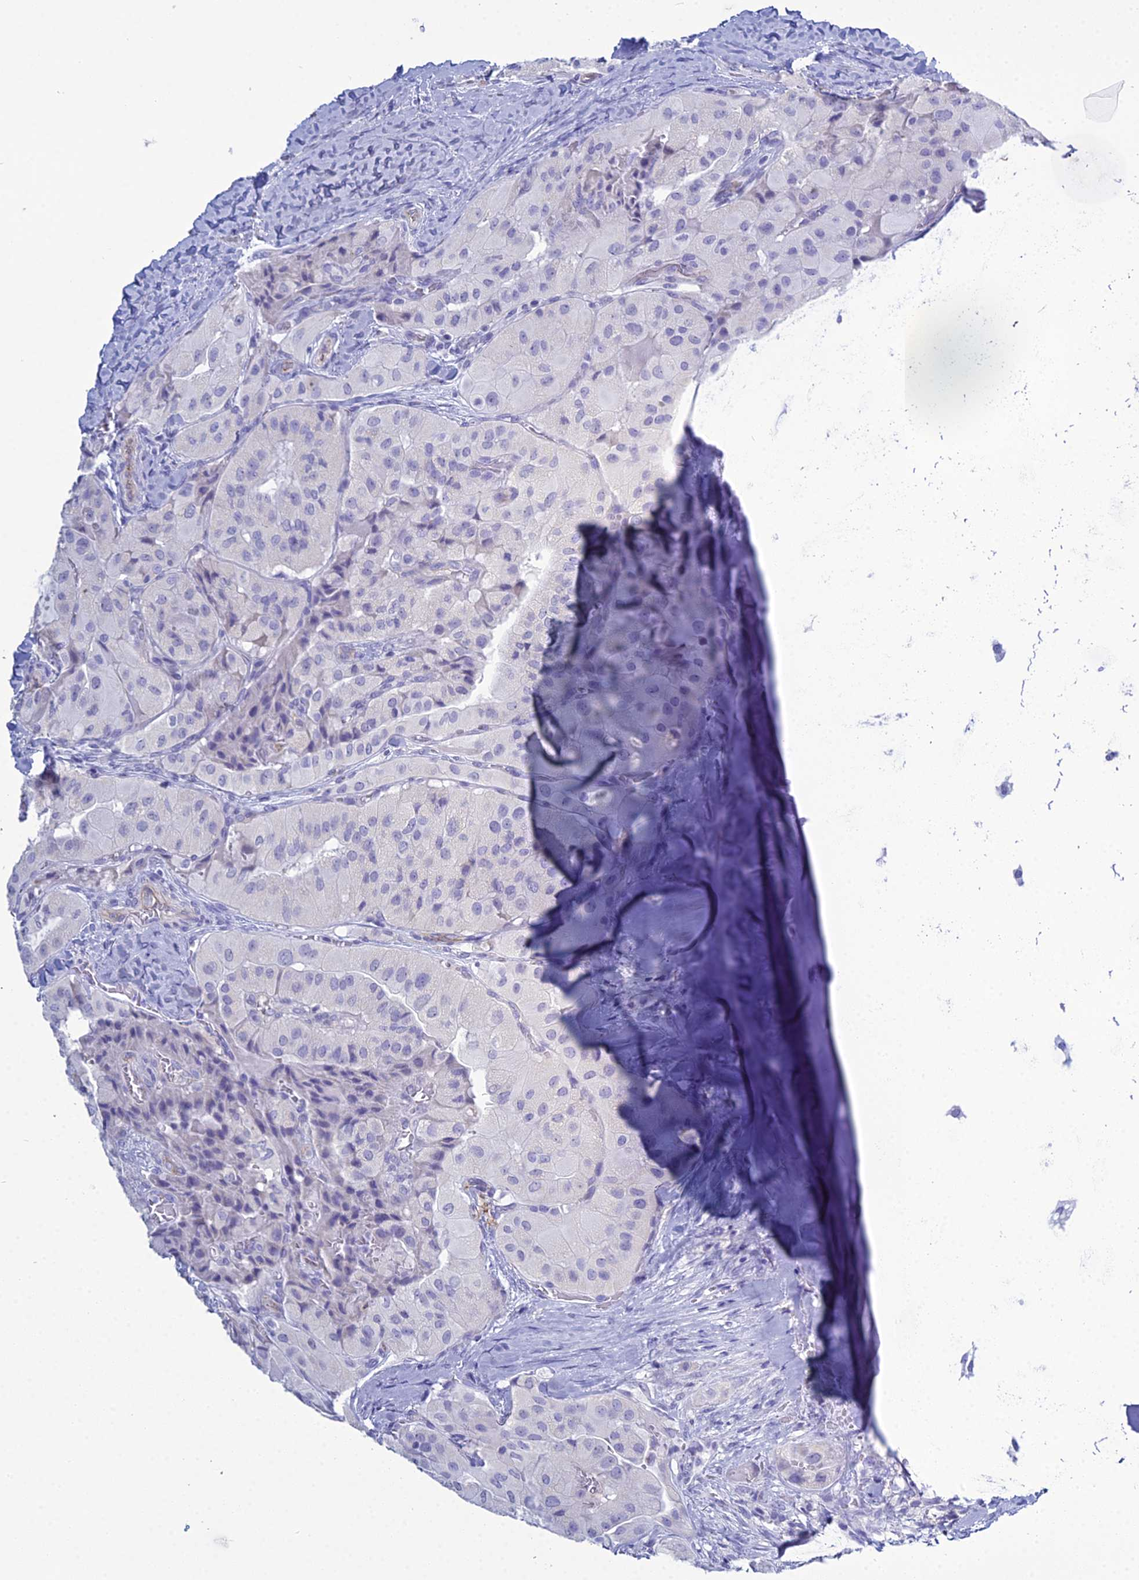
{"staining": {"intensity": "negative", "quantity": "none", "location": "none"}, "tissue": "thyroid cancer", "cell_type": "Tumor cells", "image_type": "cancer", "snomed": [{"axis": "morphology", "description": "Normal tissue, NOS"}, {"axis": "morphology", "description": "Papillary adenocarcinoma, NOS"}, {"axis": "topography", "description": "Thyroid gland"}], "caption": "Tumor cells show no significant positivity in thyroid papillary adenocarcinoma. (DAB (3,3'-diaminobenzidine) IHC, high magnification).", "gene": "ACE", "patient": {"sex": "female", "age": 59}}